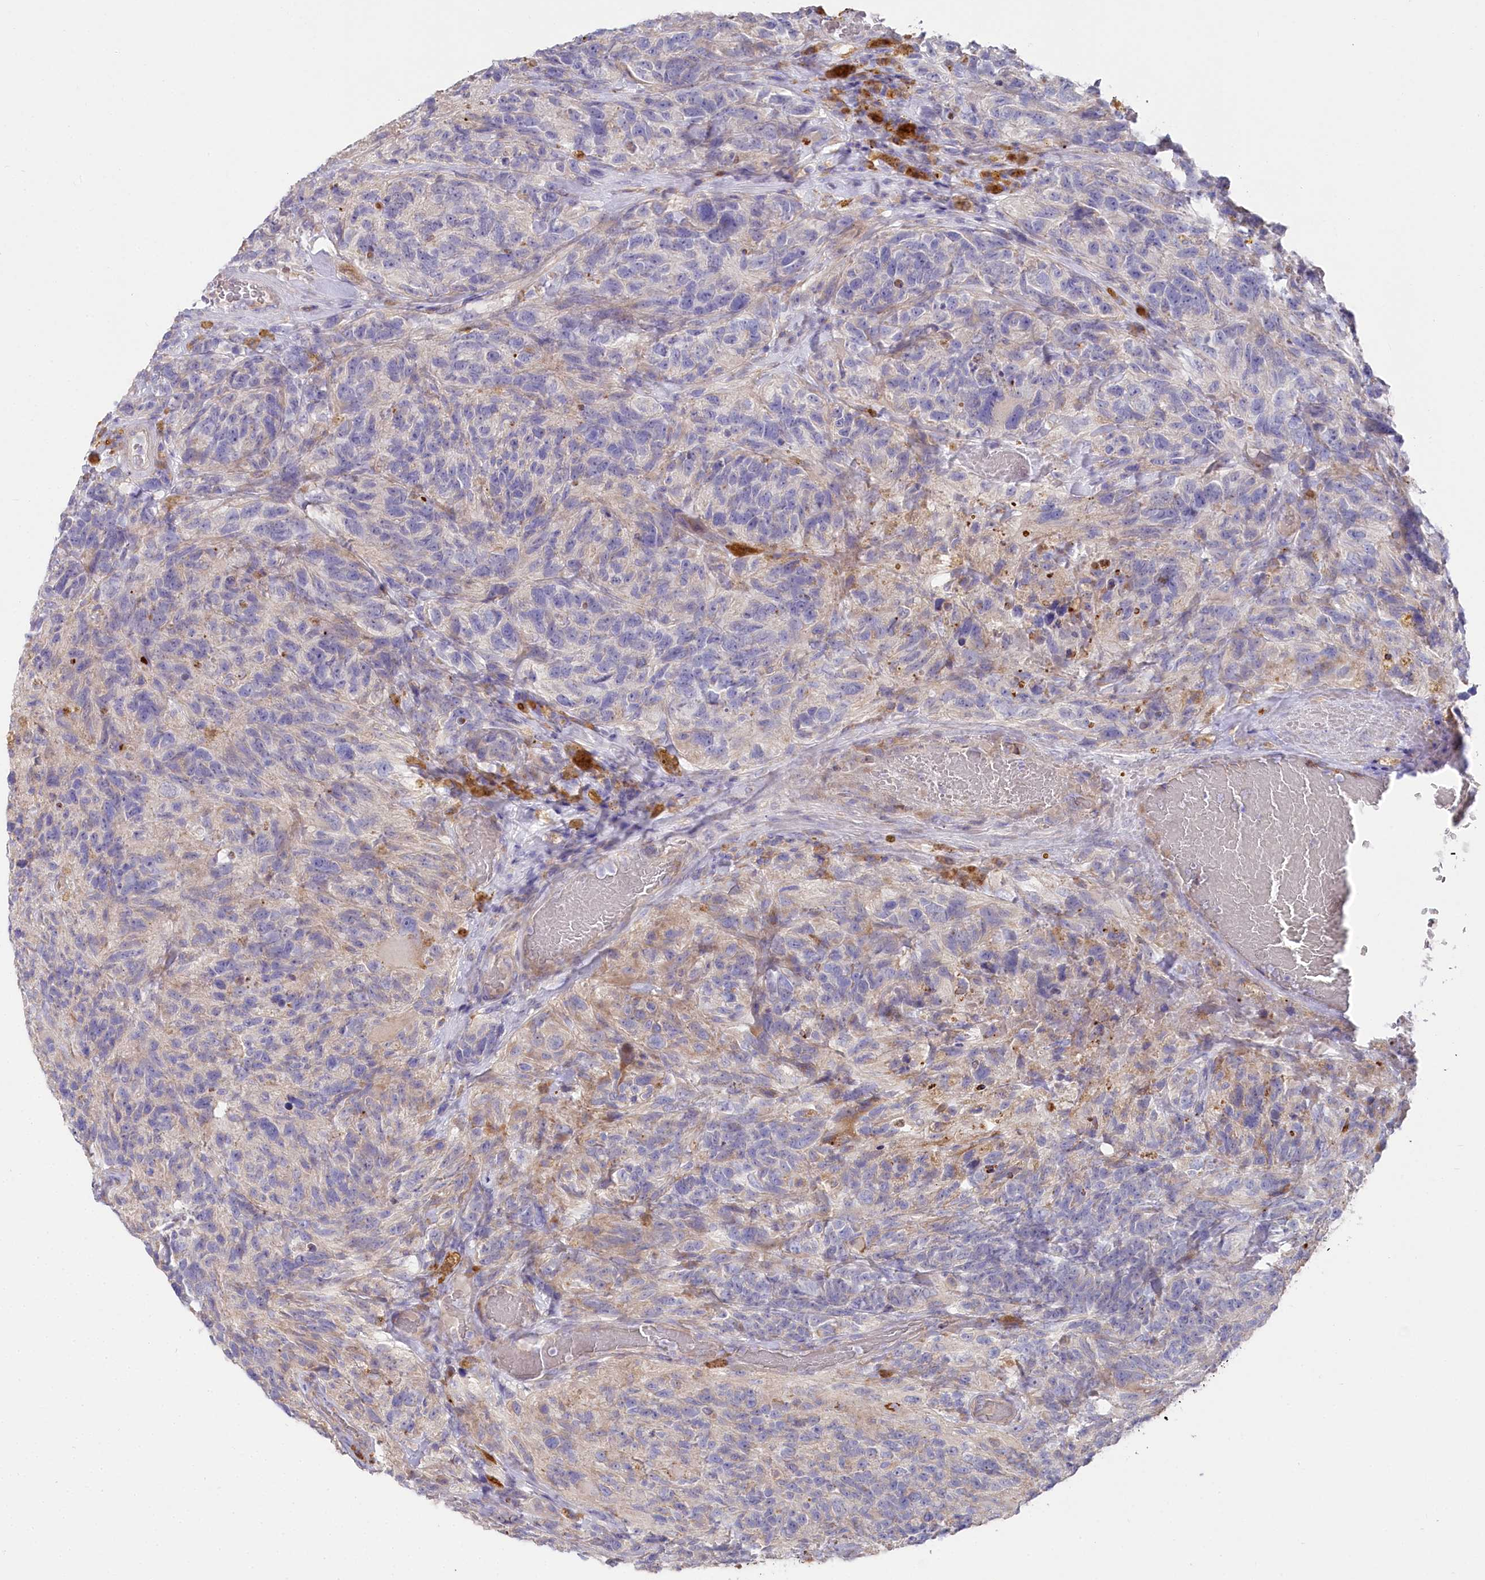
{"staining": {"intensity": "negative", "quantity": "none", "location": "none"}, "tissue": "glioma", "cell_type": "Tumor cells", "image_type": "cancer", "snomed": [{"axis": "morphology", "description": "Glioma, malignant, High grade"}, {"axis": "topography", "description": "Brain"}], "caption": "DAB immunohistochemical staining of human glioma exhibits no significant staining in tumor cells.", "gene": "POGLUT1", "patient": {"sex": "male", "age": 69}}